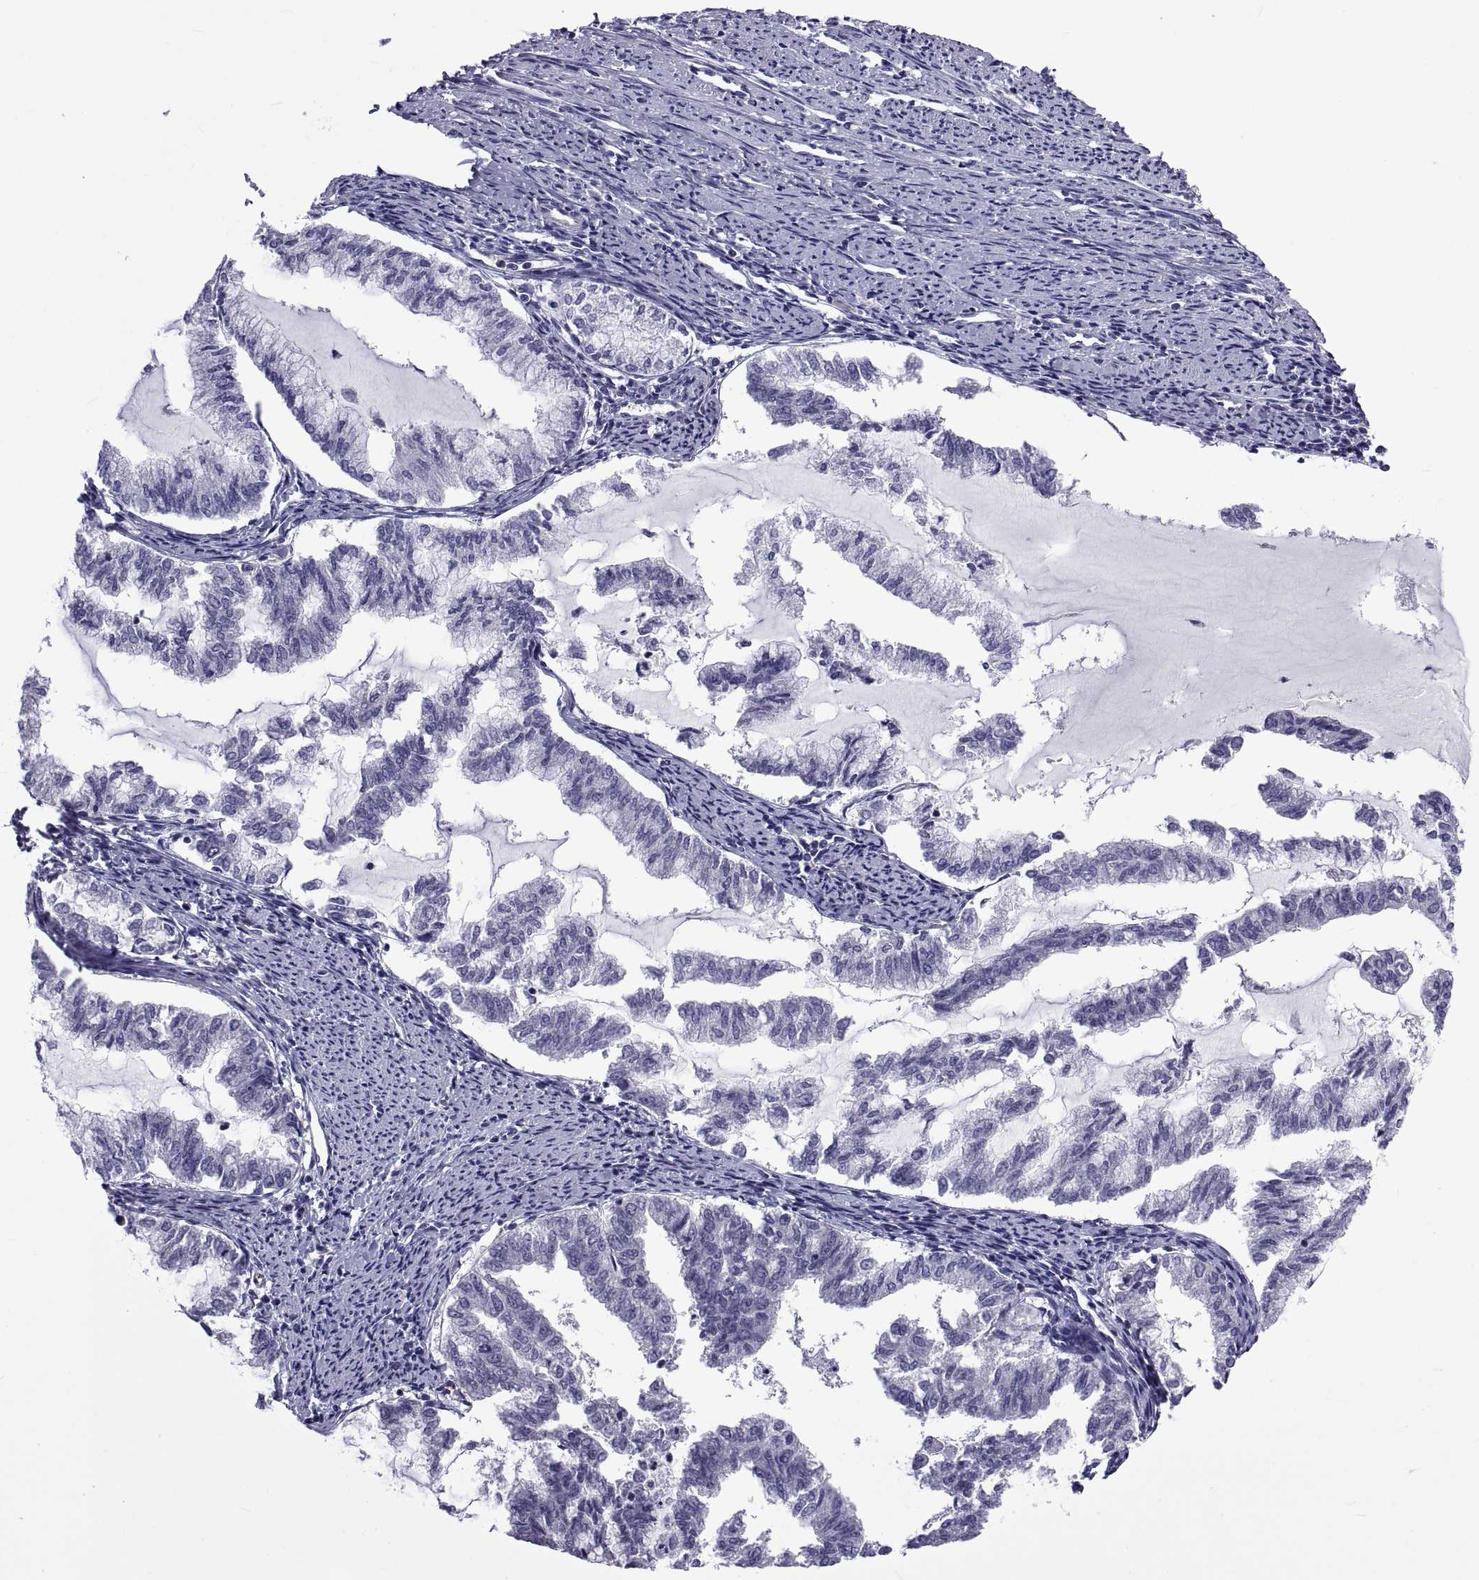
{"staining": {"intensity": "negative", "quantity": "none", "location": "none"}, "tissue": "endometrial cancer", "cell_type": "Tumor cells", "image_type": "cancer", "snomed": [{"axis": "morphology", "description": "Adenocarcinoma, NOS"}, {"axis": "topography", "description": "Endometrium"}], "caption": "DAB immunohistochemical staining of endometrial cancer exhibits no significant staining in tumor cells.", "gene": "LCN9", "patient": {"sex": "female", "age": 79}}